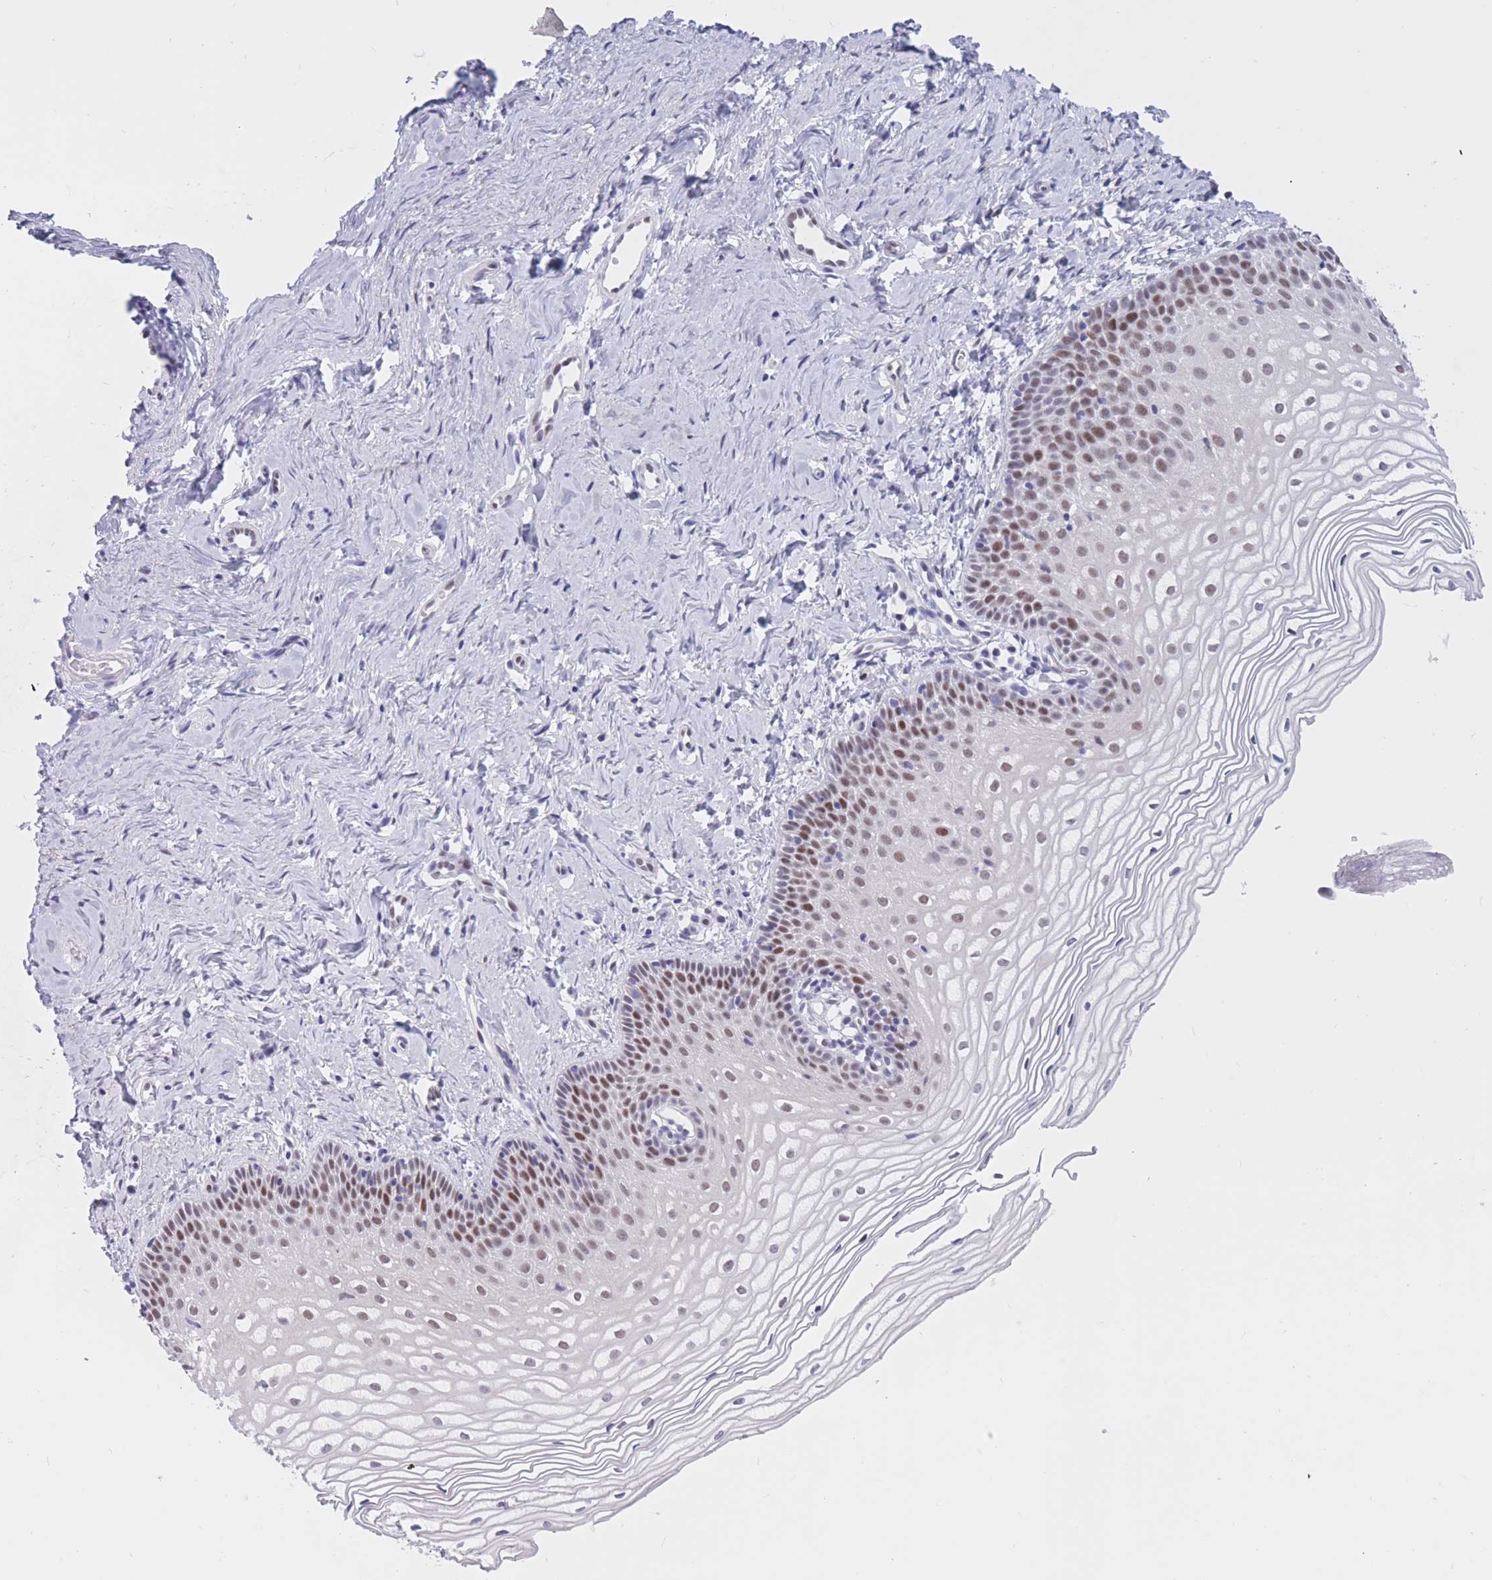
{"staining": {"intensity": "moderate", "quantity": "25%-75%", "location": "nuclear"}, "tissue": "vagina", "cell_type": "Squamous epithelial cells", "image_type": "normal", "snomed": [{"axis": "morphology", "description": "Normal tissue, NOS"}, {"axis": "topography", "description": "Vagina"}], "caption": "The immunohistochemical stain labels moderate nuclear positivity in squamous epithelial cells of normal vagina. Using DAB (brown) and hematoxylin (blue) stains, captured at high magnification using brightfield microscopy.", "gene": "NASP", "patient": {"sex": "female", "age": 56}}